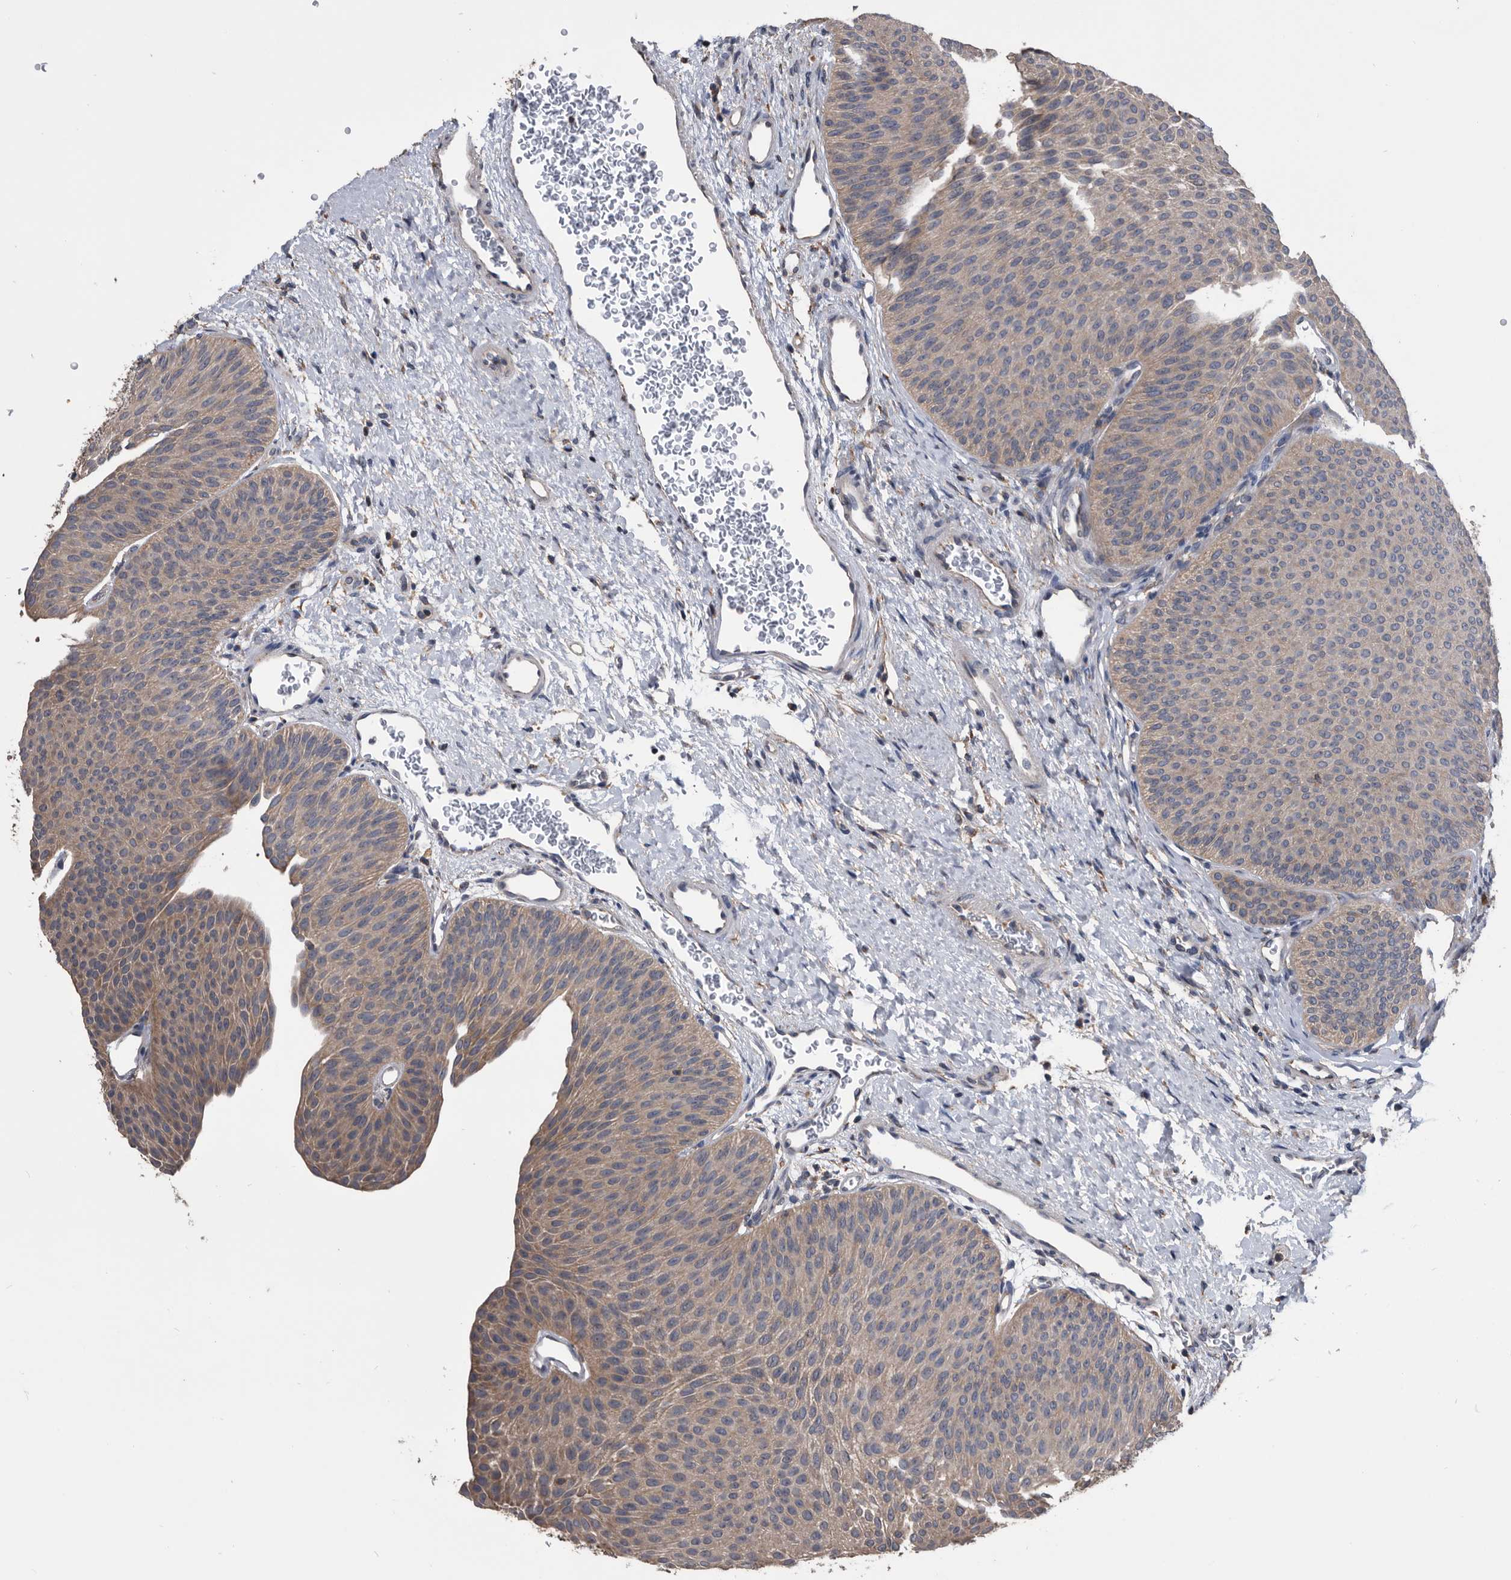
{"staining": {"intensity": "weak", "quantity": ">75%", "location": "cytoplasmic/membranous"}, "tissue": "urothelial cancer", "cell_type": "Tumor cells", "image_type": "cancer", "snomed": [{"axis": "morphology", "description": "Urothelial carcinoma, Low grade"}, {"axis": "topography", "description": "Urinary bladder"}], "caption": "A low amount of weak cytoplasmic/membranous expression is seen in about >75% of tumor cells in urothelial carcinoma (low-grade) tissue. (Brightfield microscopy of DAB IHC at high magnification).", "gene": "NRBP1", "patient": {"sex": "female", "age": 60}}